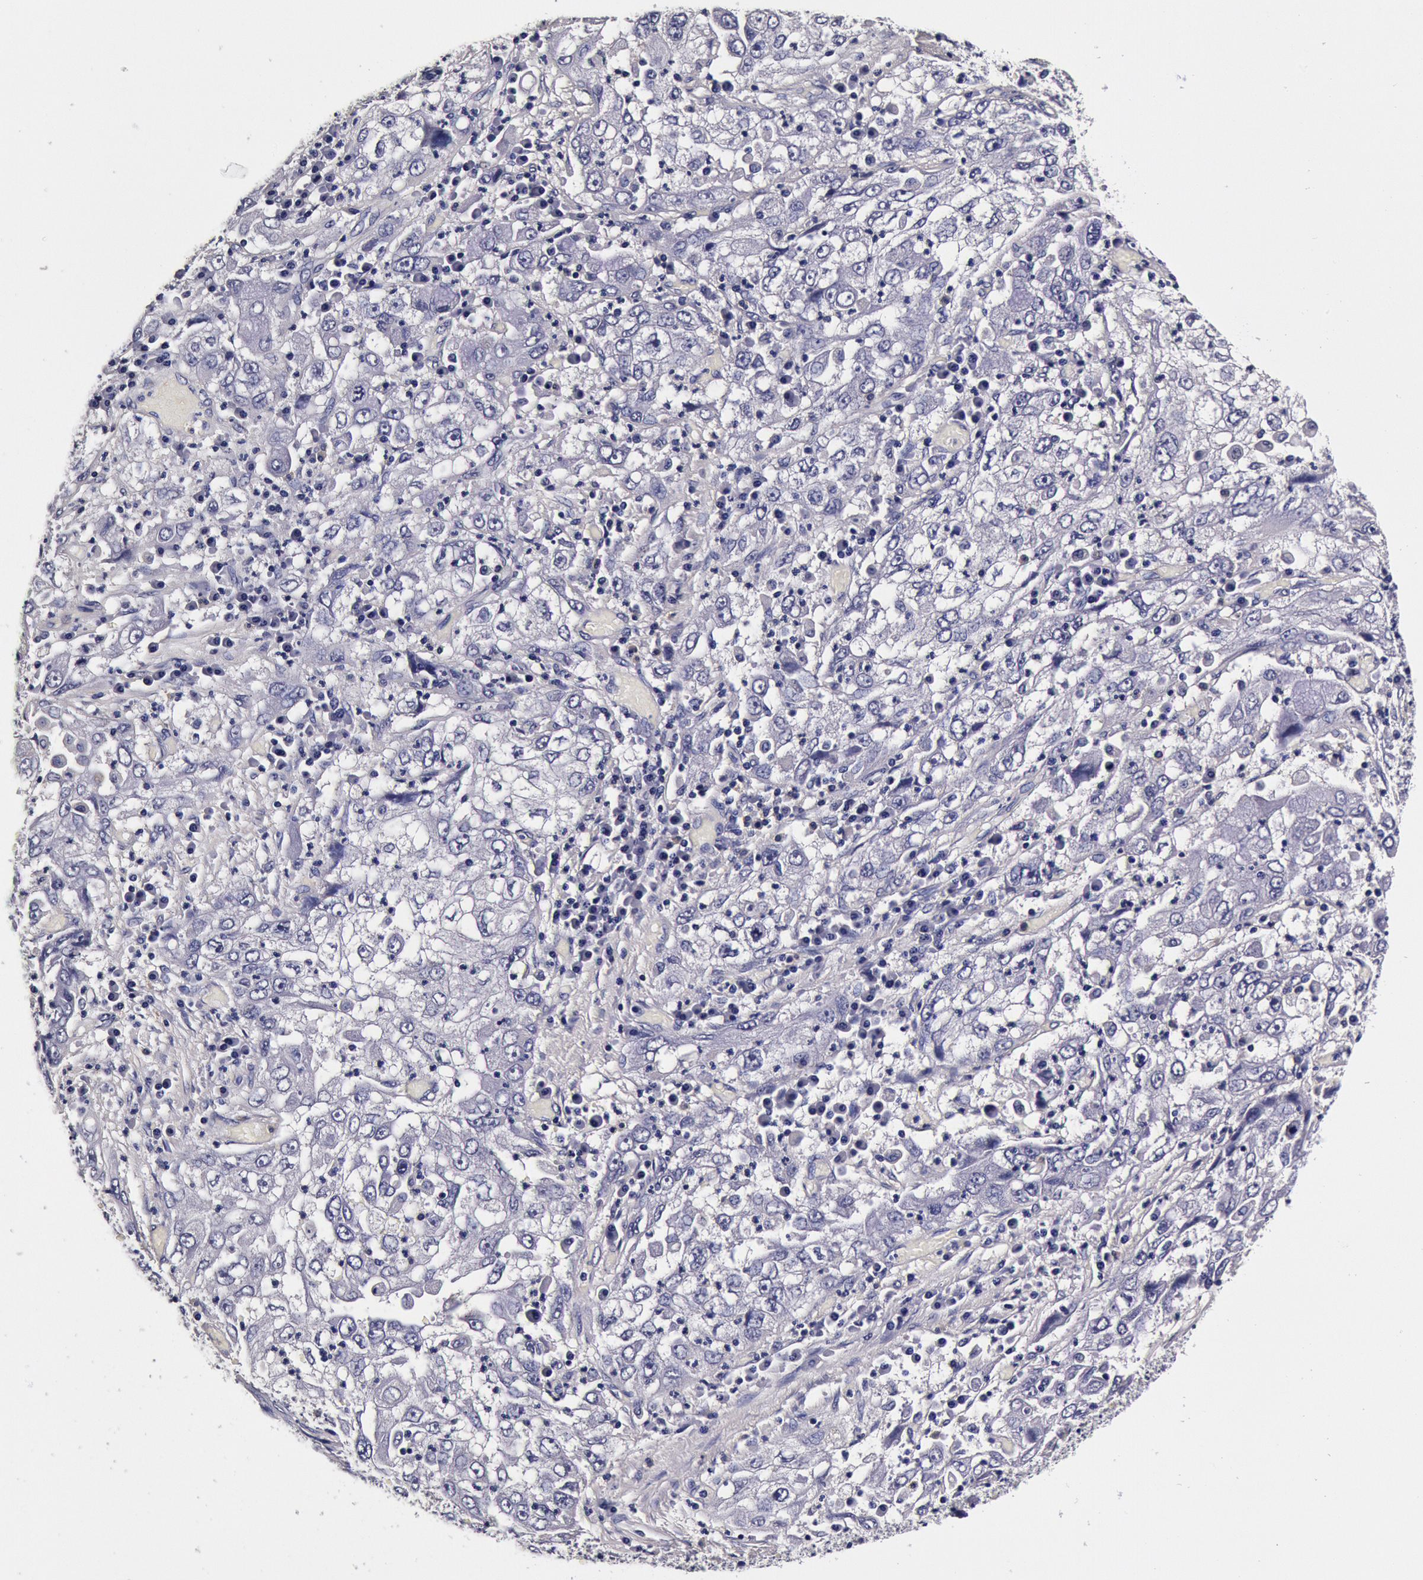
{"staining": {"intensity": "negative", "quantity": "none", "location": "none"}, "tissue": "cervical cancer", "cell_type": "Tumor cells", "image_type": "cancer", "snomed": [{"axis": "morphology", "description": "Squamous cell carcinoma, NOS"}, {"axis": "topography", "description": "Cervix"}], "caption": "Squamous cell carcinoma (cervical) was stained to show a protein in brown. There is no significant staining in tumor cells.", "gene": "CCDC22", "patient": {"sex": "female", "age": 36}}